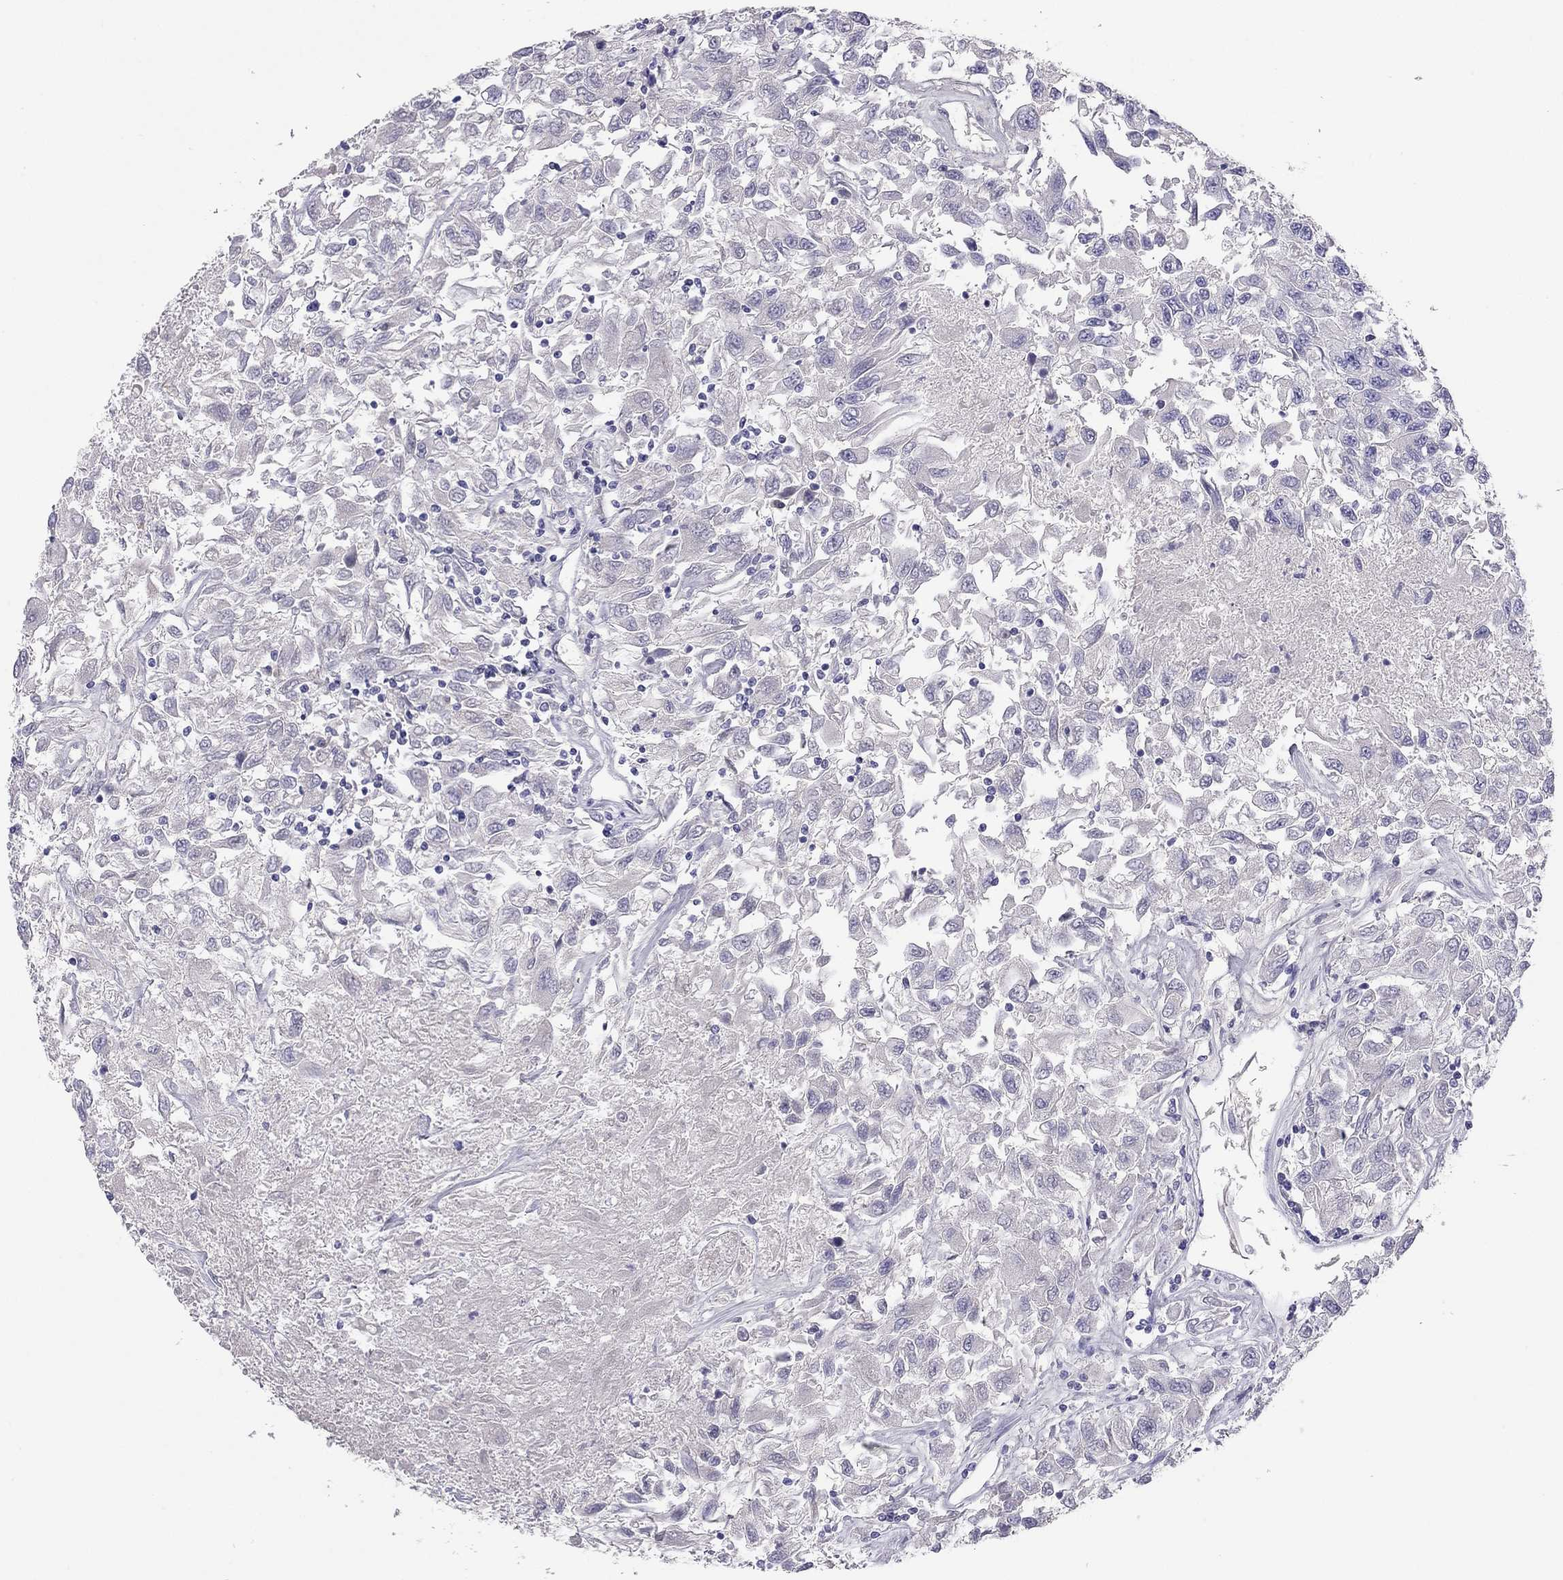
{"staining": {"intensity": "negative", "quantity": "none", "location": "none"}, "tissue": "renal cancer", "cell_type": "Tumor cells", "image_type": "cancer", "snomed": [{"axis": "morphology", "description": "Adenocarcinoma, NOS"}, {"axis": "topography", "description": "Kidney"}], "caption": "This is an immunohistochemistry (IHC) photomicrograph of renal adenocarcinoma. There is no staining in tumor cells.", "gene": "ODF4", "patient": {"sex": "female", "age": 76}}